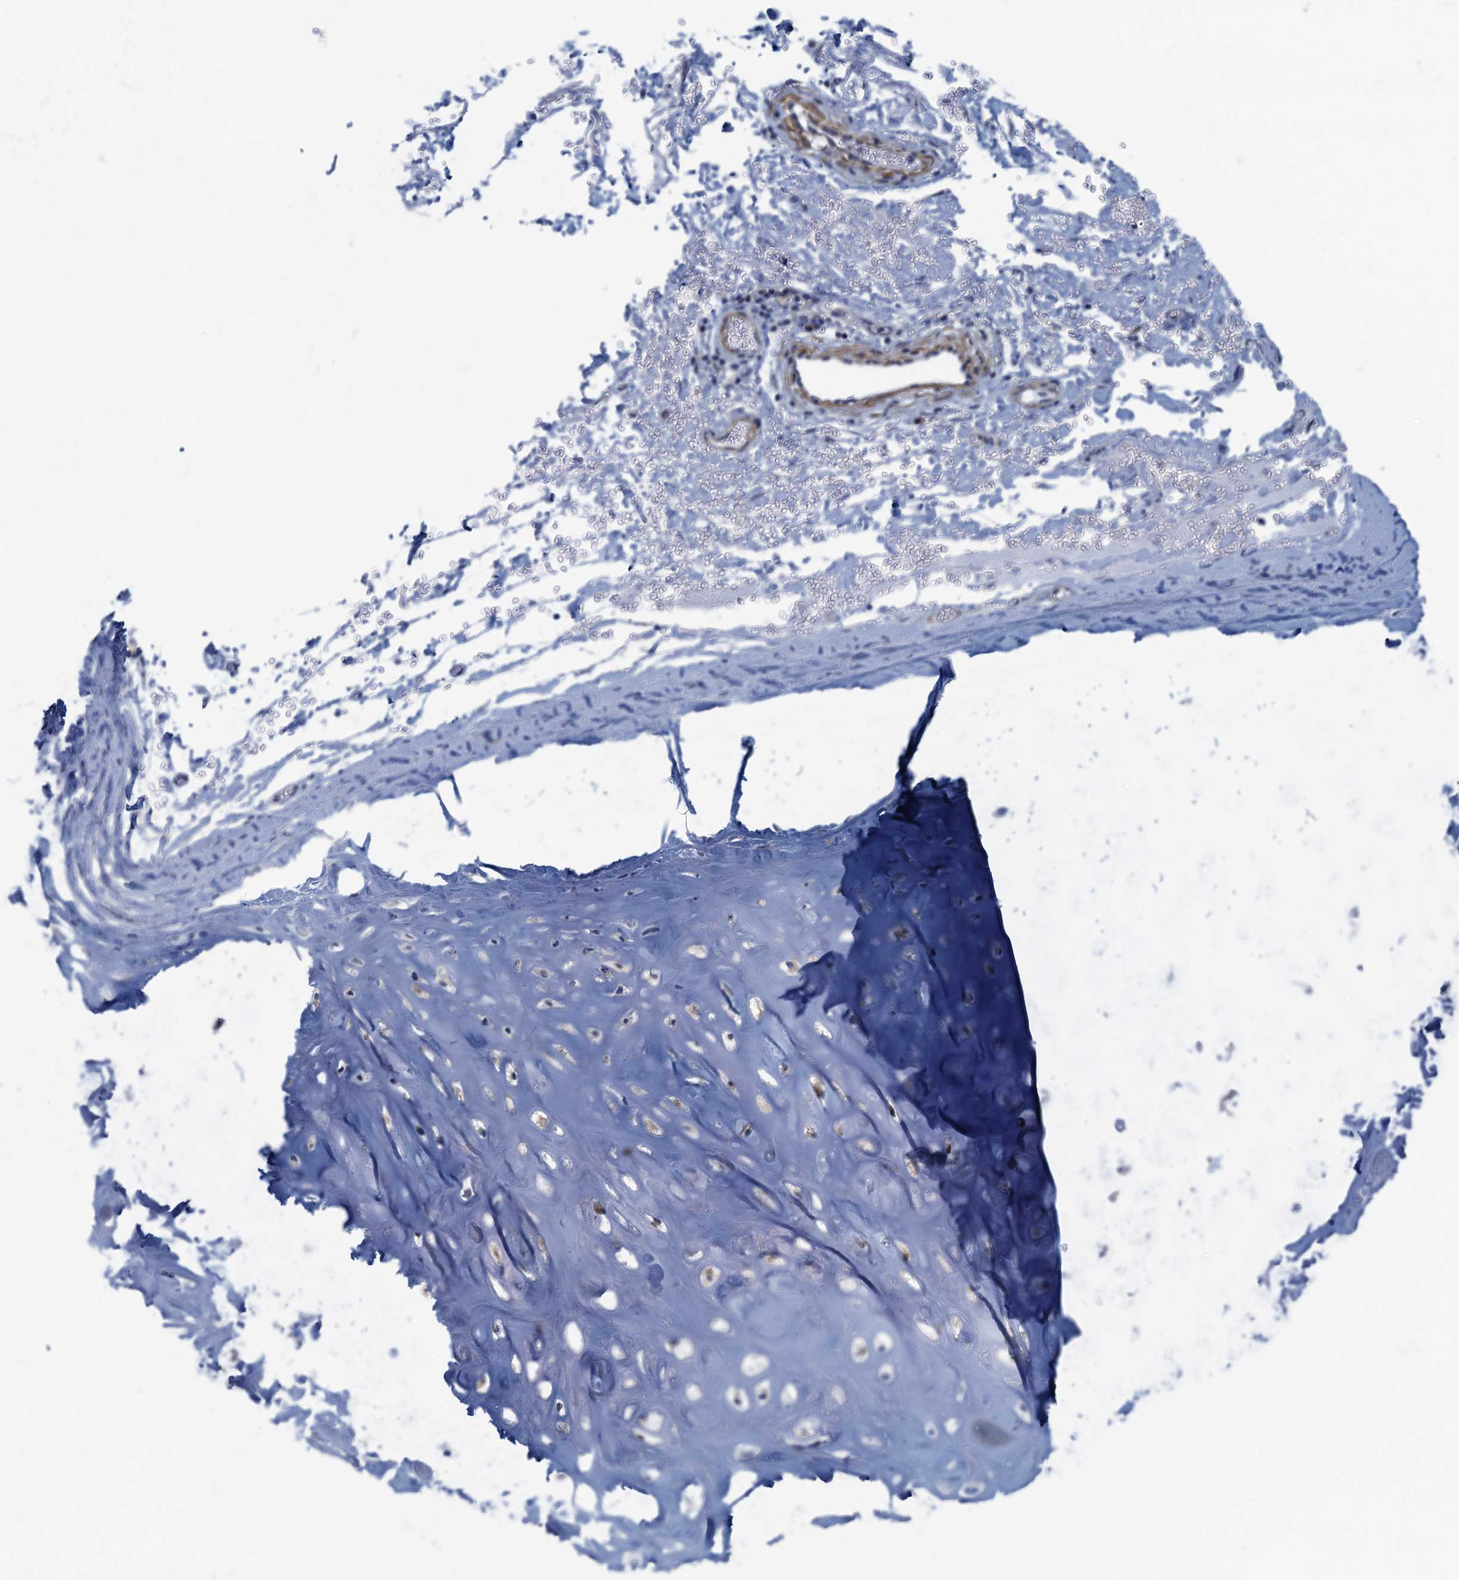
{"staining": {"intensity": "negative", "quantity": "none", "location": "none"}, "tissue": "adipose tissue", "cell_type": "Adipocytes", "image_type": "normal", "snomed": [{"axis": "morphology", "description": "Normal tissue, NOS"}, {"axis": "topography", "description": "Cartilage tissue"}], "caption": "Micrograph shows no significant protein positivity in adipocytes of unremarkable adipose tissue.", "gene": "ALG2", "patient": {"sex": "female", "age": 63}}